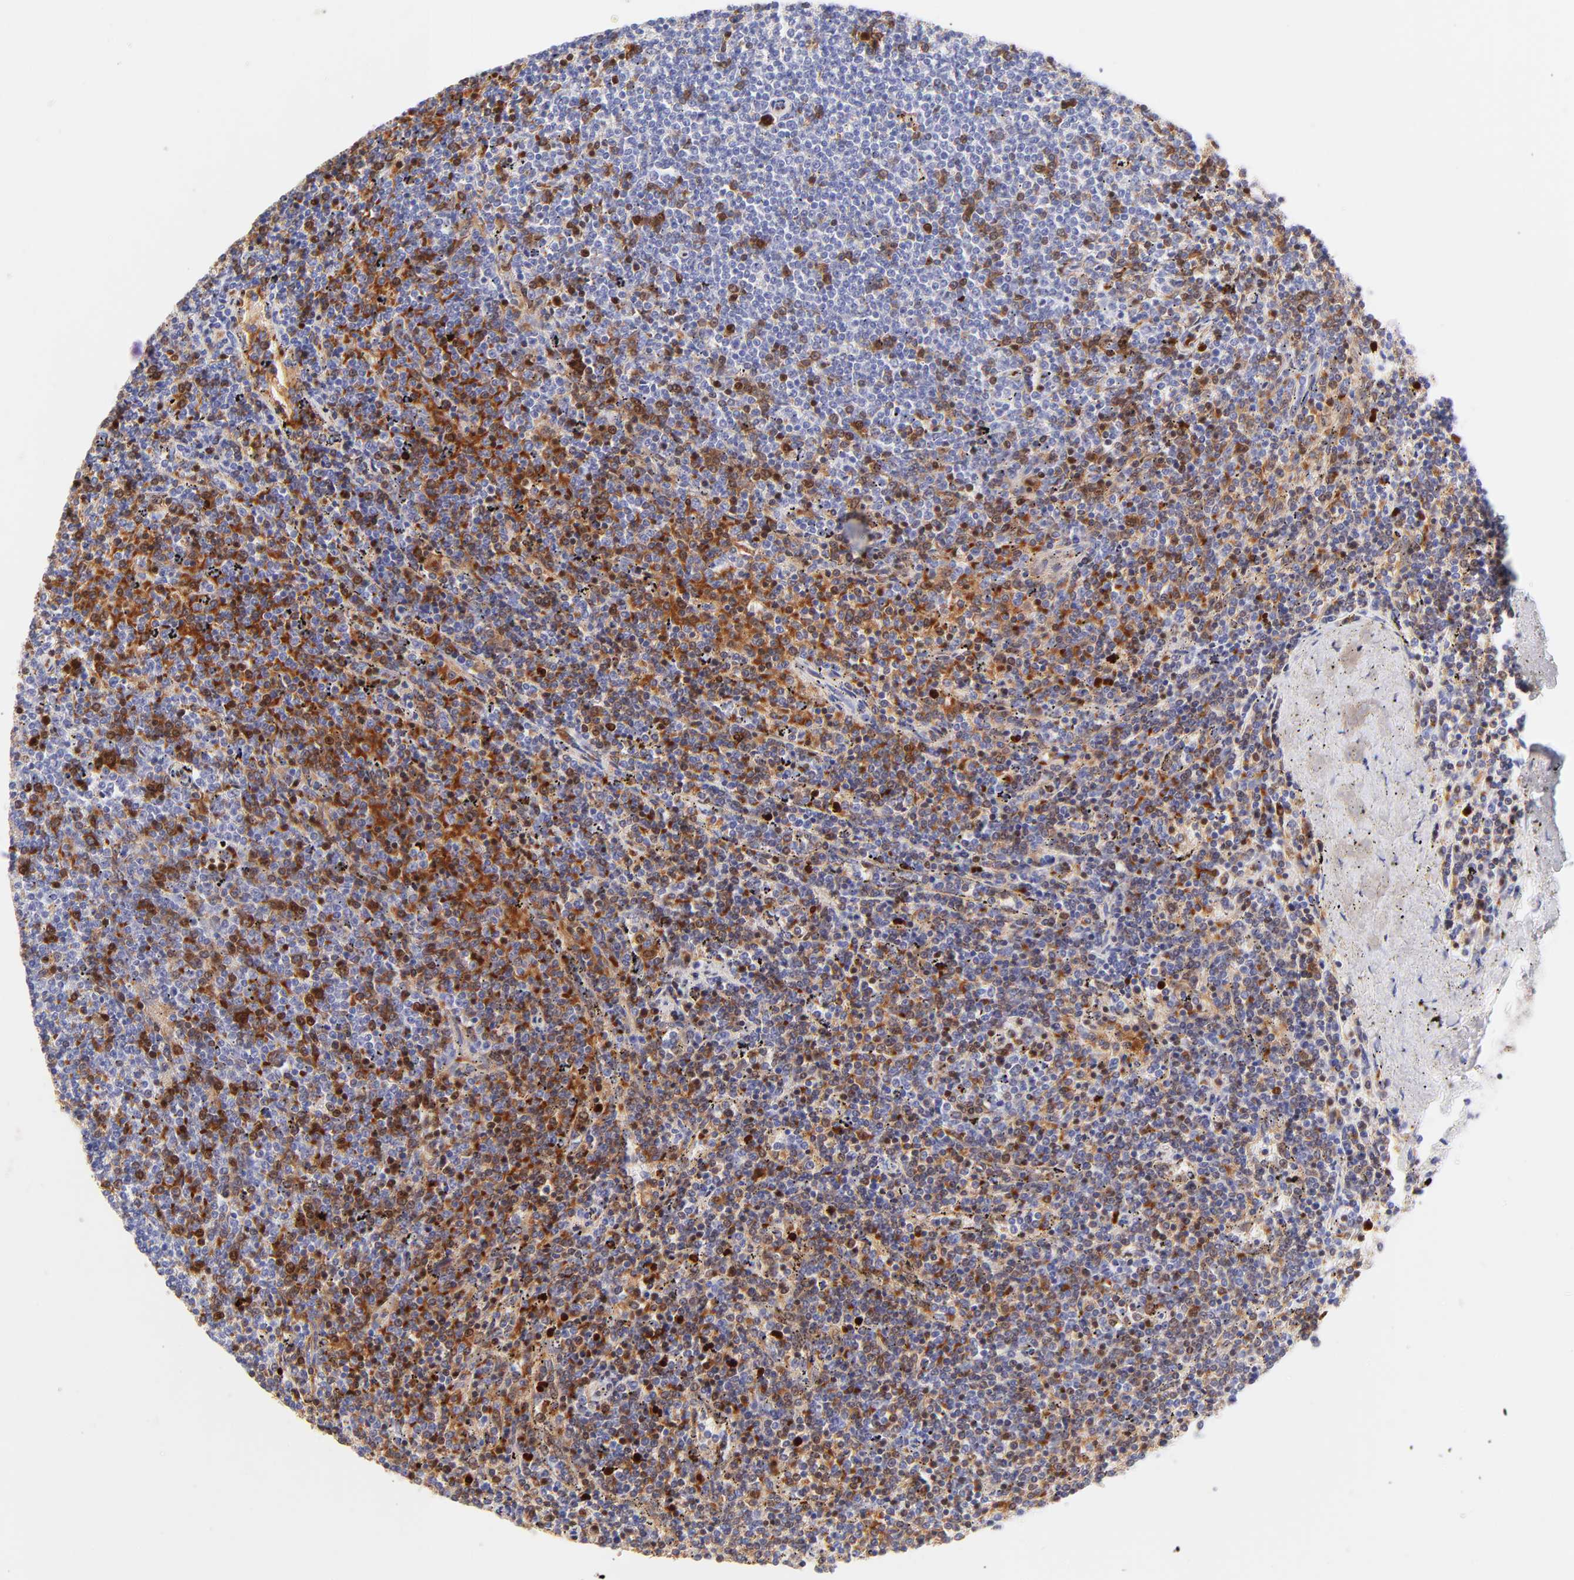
{"staining": {"intensity": "negative", "quantity": "none", "location": "none"}, "tissue": "lymphoma", "cell_type": "Tumor cells", "image_type": "cancer", "snomed": [{"axis": "morphology", "description": "Malignant lymphoma, non-Hodgkin's type, Low grade"}, {"axis": "topography", "description": "Spleen"}], "caption": "DAB (3,3'-diaminobenzidine) immunohistochemical staining of human lymphoma demonstrates no significant expression in tumor cells.", "gene": "FRMPD3", "patient": {"sex": "female", "age": 50}}